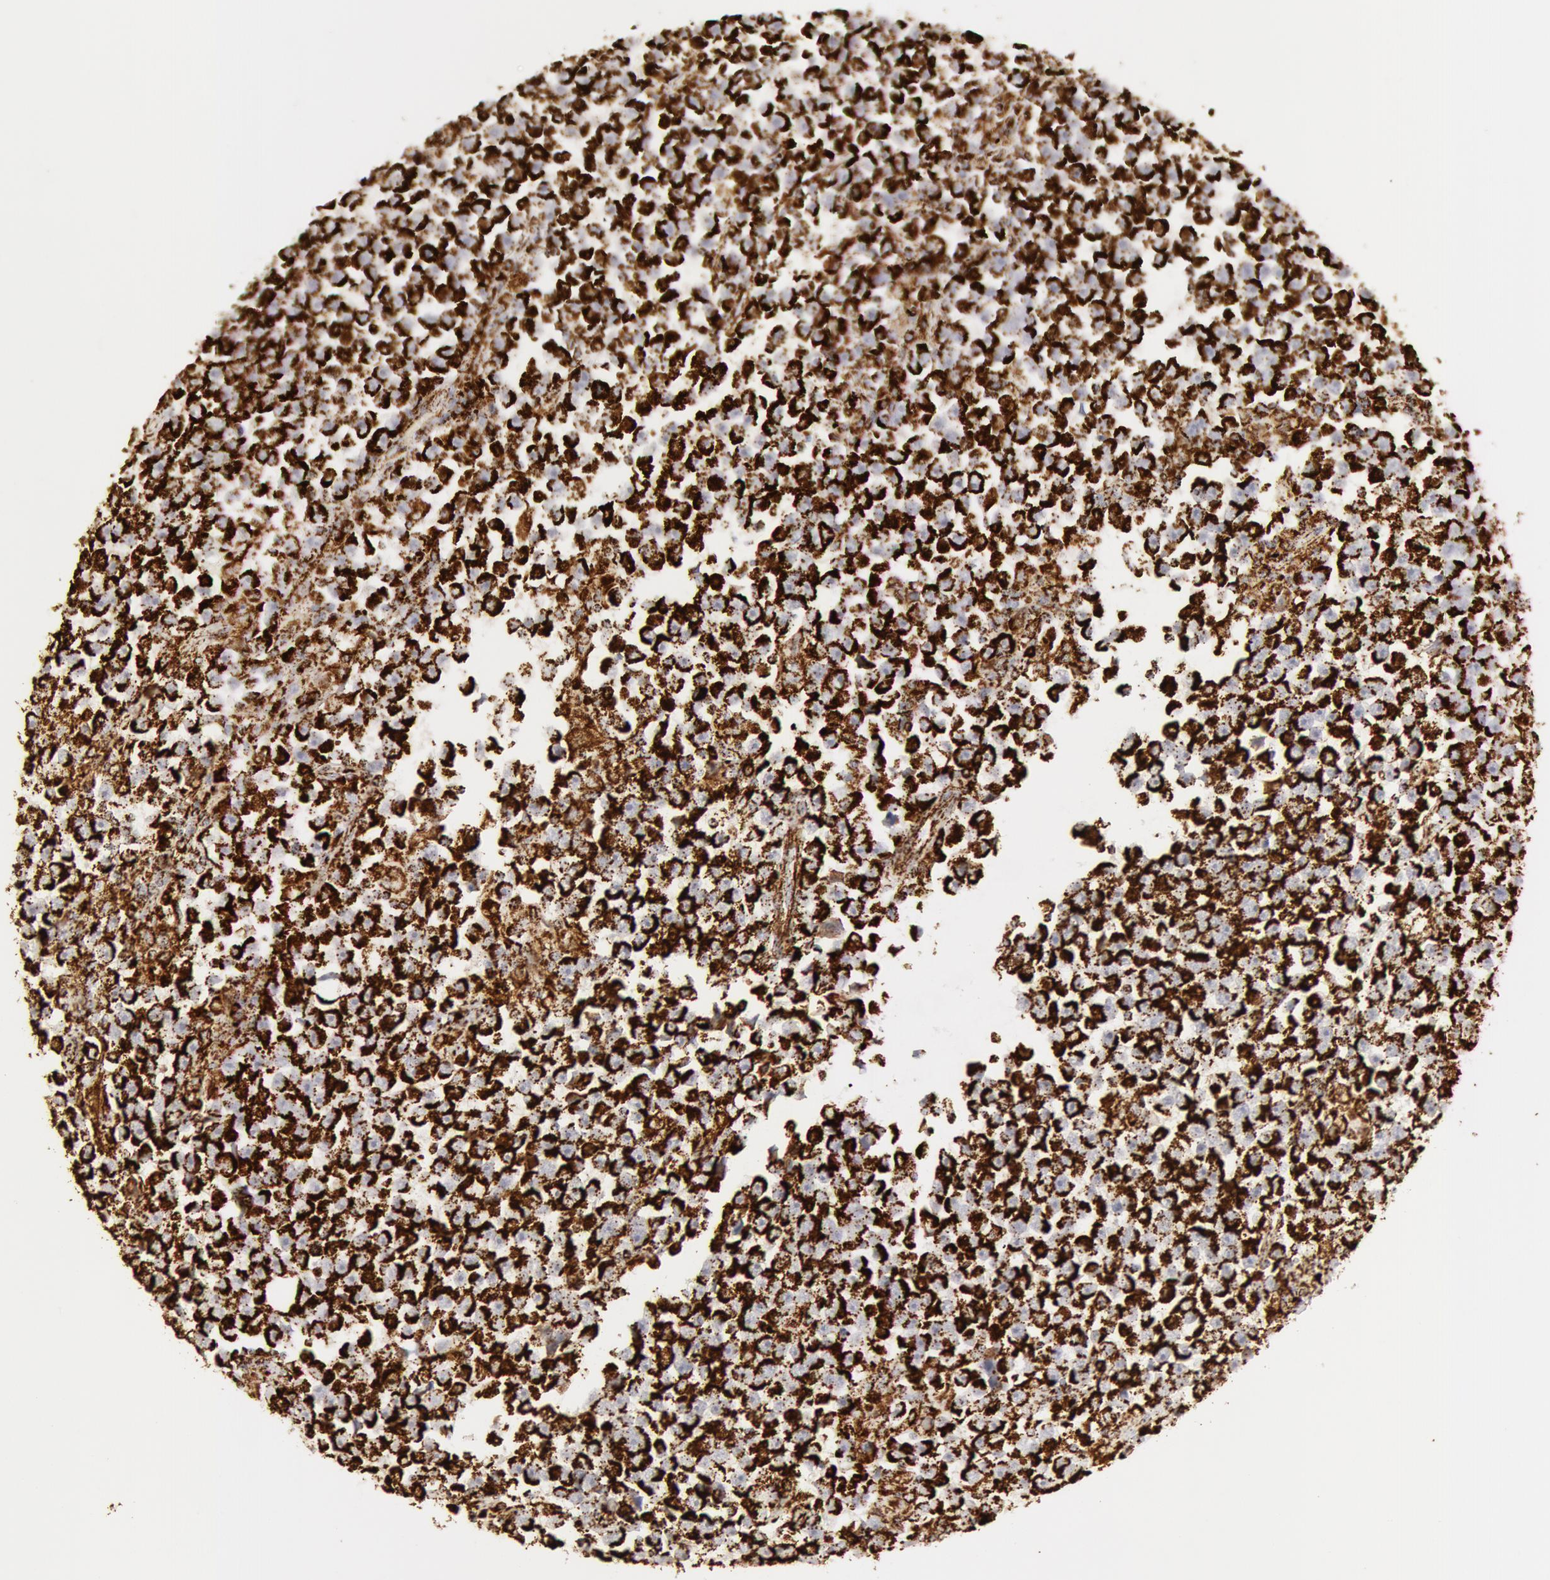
{"staining": {"intensity": "strong", "quantity": ">75%", "location": "cytoplasmic/membranous"}, "tissue": "testis cancer", "cell_type": "Tumor cells", "image_type": "cancer", "snomed": [{"axis": "morphology", "description": "Seminoma, NOS"}, {"axis": "topography", "description": "Testis"}], "caption": "Immunohistochemical staining of seminoma (testis) displays high levels of strong cytoplasmic/membranous staining in about >75% of tumor cells.", "gene": "ATP5F1B", "patient": {"sex": "male", "age": 33}}